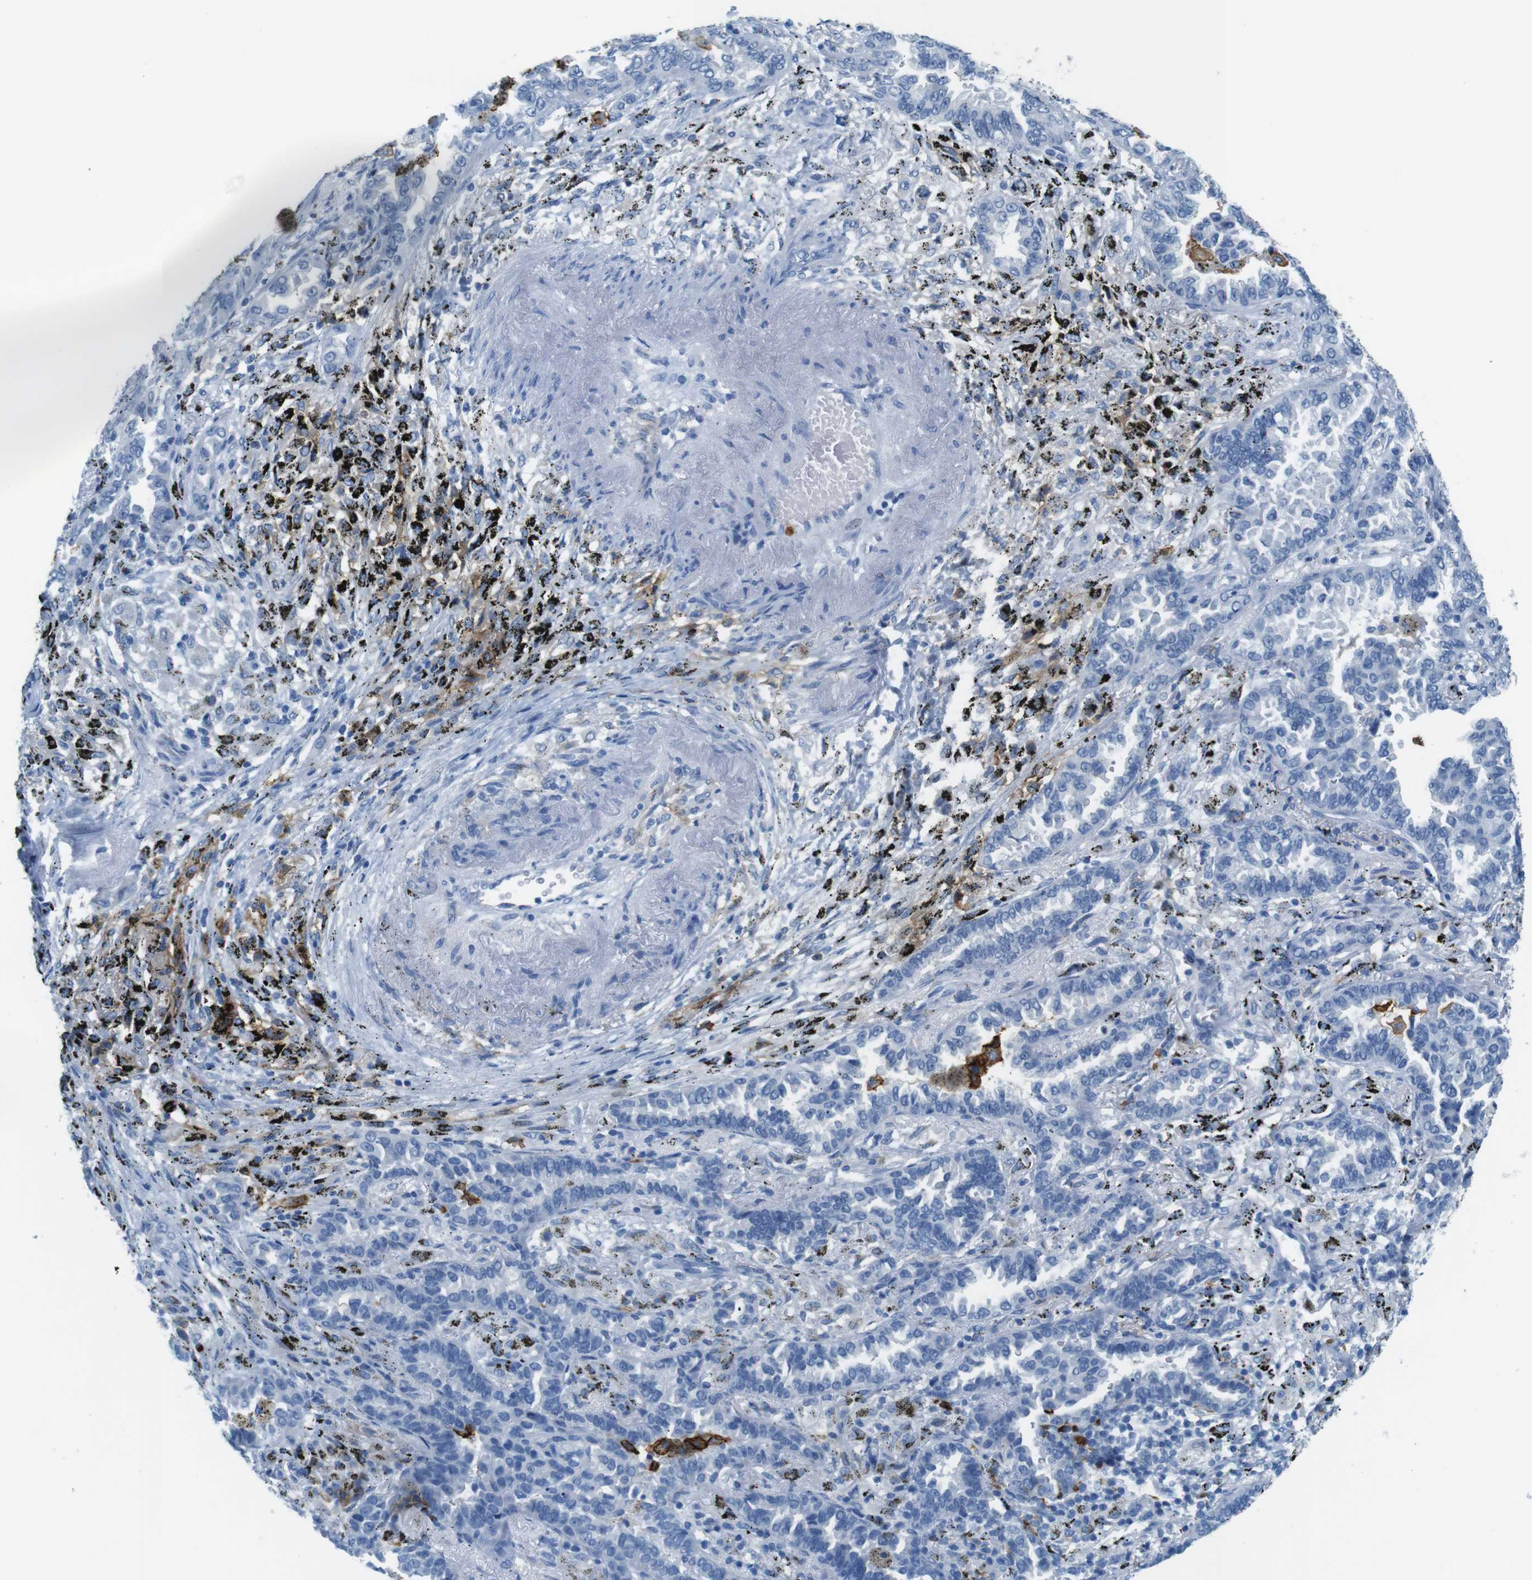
{"staining": {"intensity": "negative", "quantity": "none", "location": "none"}, "tissue": "lung cancer", "cell_type": "Tumor cells", "image_type": "cancer", "snomed": [{"axis": "morphology", "description": "Normal tissue, NOS"}, {"axis": "morphology", "description": "Adenocarcinoma, NOS"}, {"axis": "topography", "description": "Lung"}], "caption": "Tumor cells show no significant protein staining in adenocarcinoma (lung).", "gene": "MCEMP1", "patient": {"sex": "male", "age": 59}}